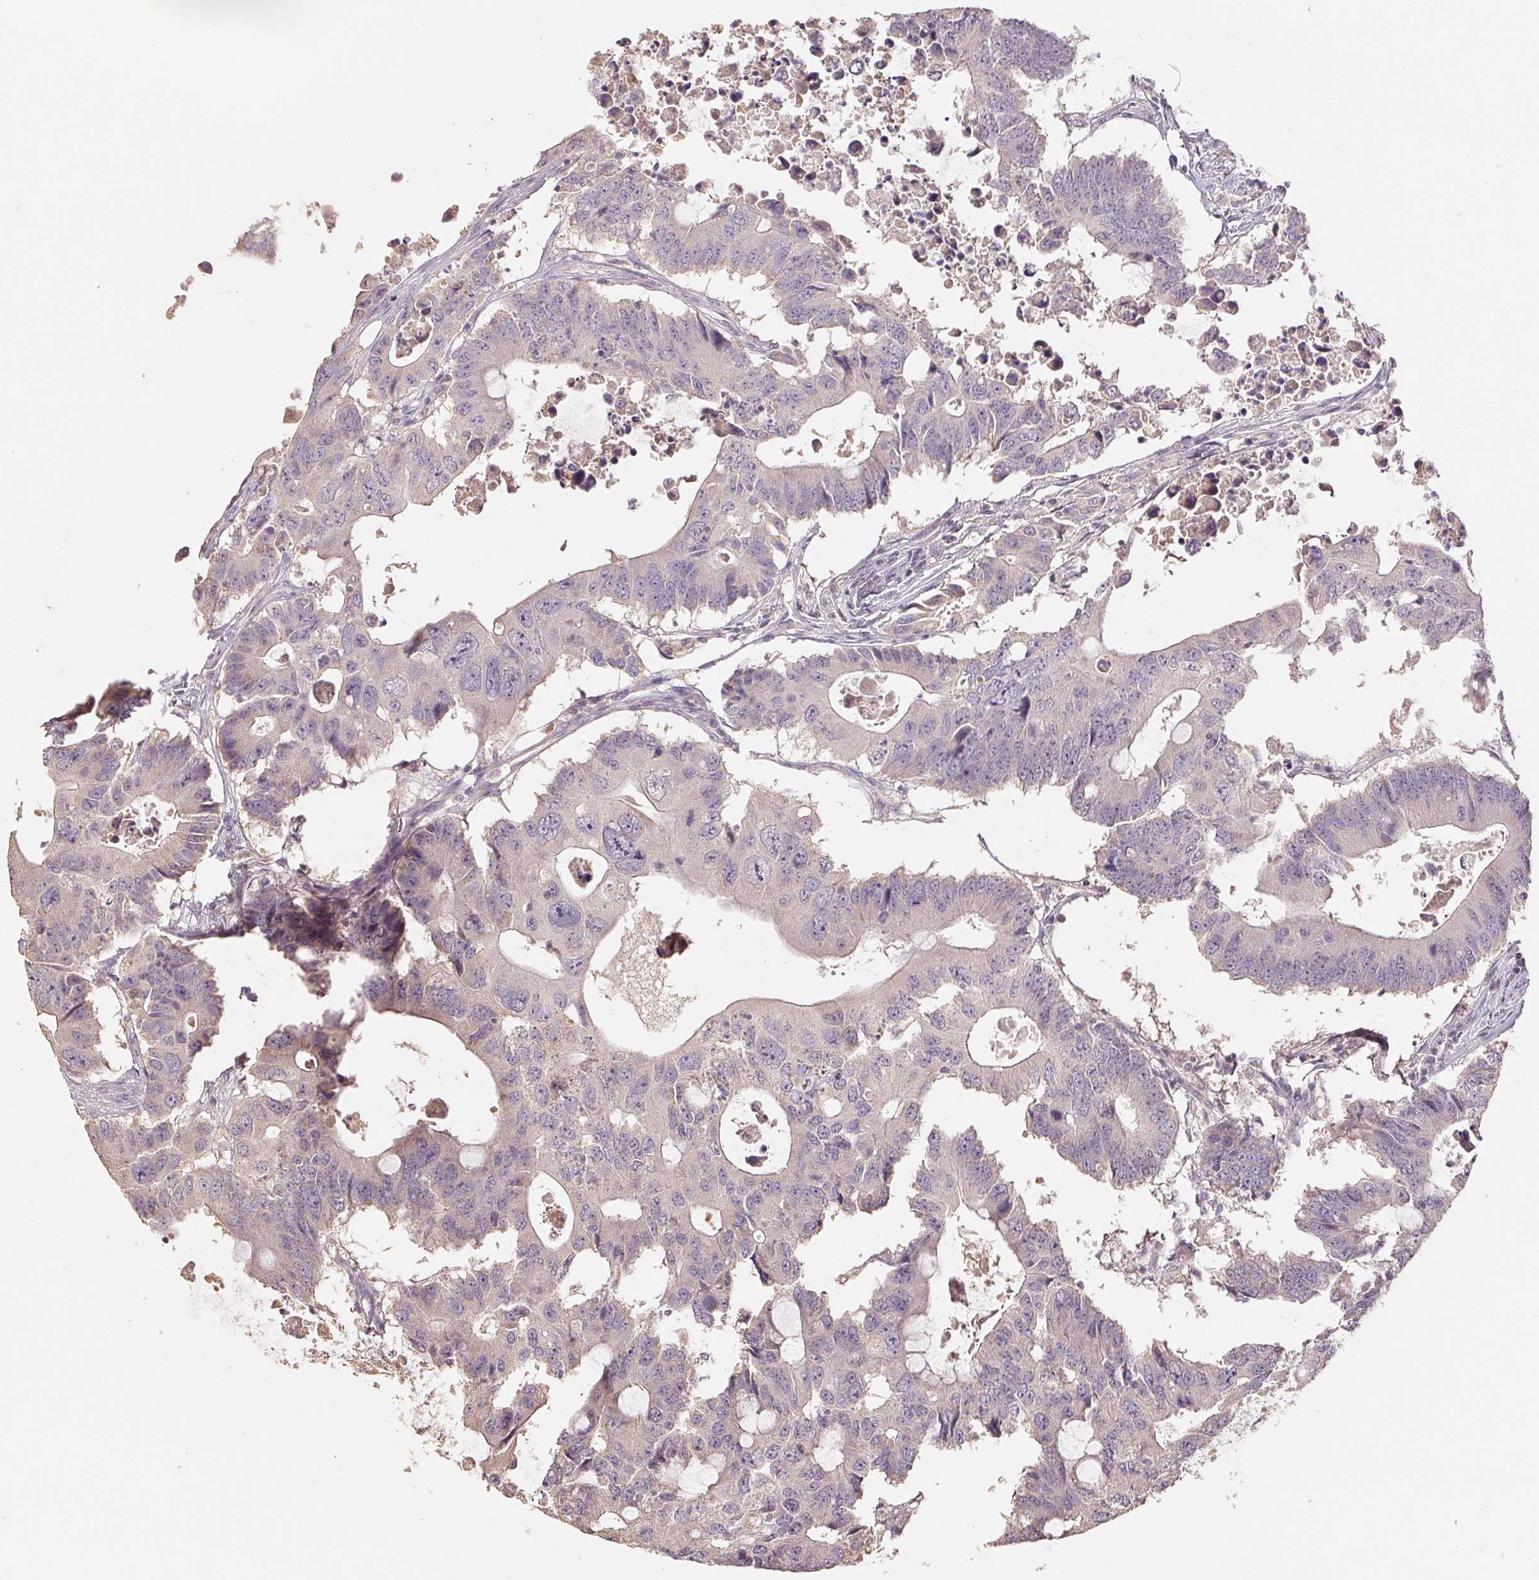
{"staining": {"intensity": "negative", "quantity": "none", "location": "none"}, "tissue": "colorectal cancer", "cell_type": "Tumor cells", "image_type": "cancer", "snomed": [{"axis": "morphology", "description": "Adenocarcinoma, NOS"}, {"axis": "topography", "description": "Colon"}], "caption": "Immunohistochemical staining of colorectal cancer exhibits no significant positivity in tumor cells. The staining is performed using DAB (3,3'-diaminobenzidine) brown chromogen with nuclei counter-stained in using hematoxylin.", "gene": "COX14", "patient": {"sex": "male", "age": 71}}